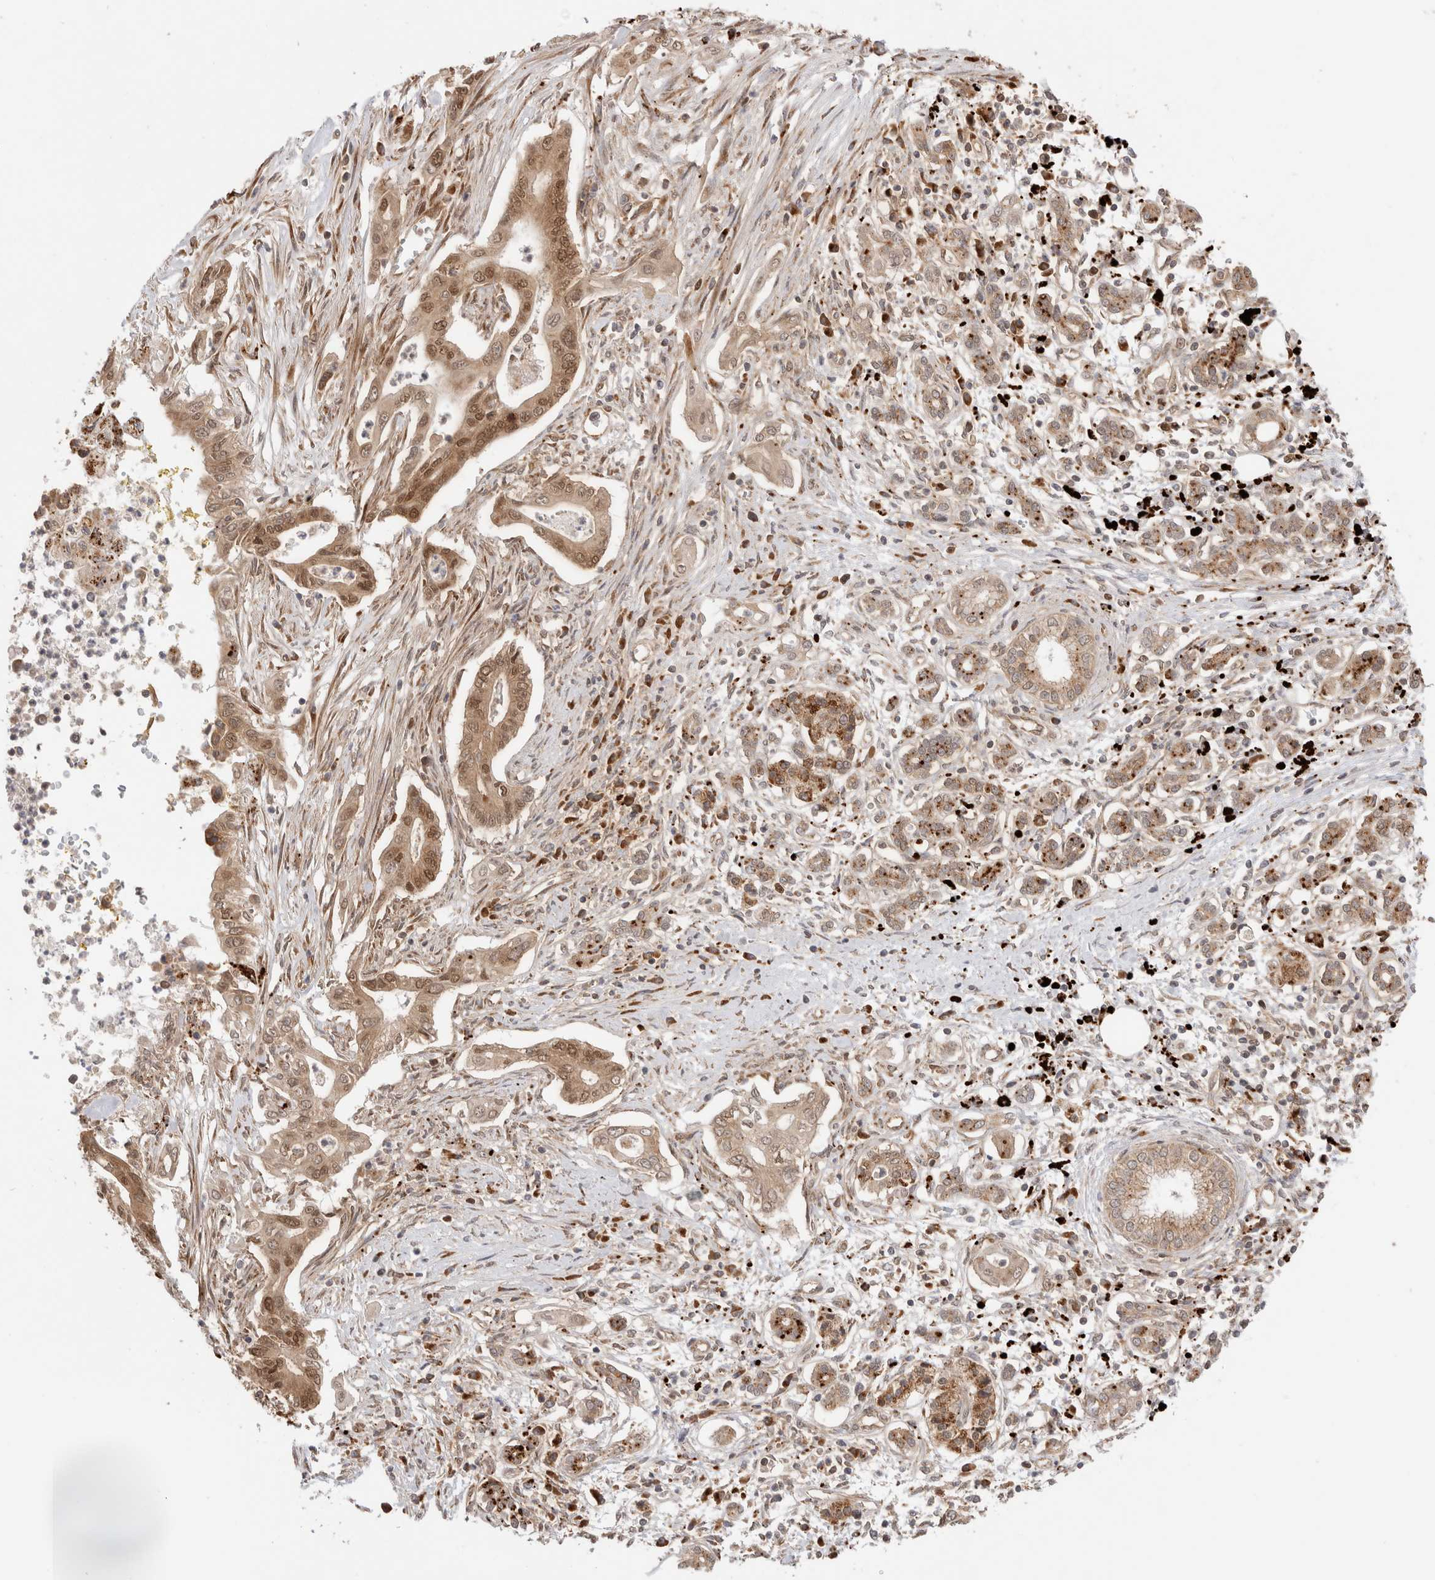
{"staining": {"intensity": "moderate", "quantity": ">75%", "location": "cytoplasmic/membranous,nuclear"}, "tissue": "pancreatic cancer", "cell_type": "Tumor cells", "image_type": "cancer", "snomed": [{"axis": "morphology", "description": "Adenocarcinoma, NOS"}, {"axis": "topography", "description": "Pancreas"}], "caption": "Protein staining of pancreatic cancer (adenocarcinoma) tissue exhibits moderate cytoplasmic/membranous and nuclear staining in about >75% of tumor cells.", "gene": "ACTL9", "patient": {"sex": "male", "age": 58}}